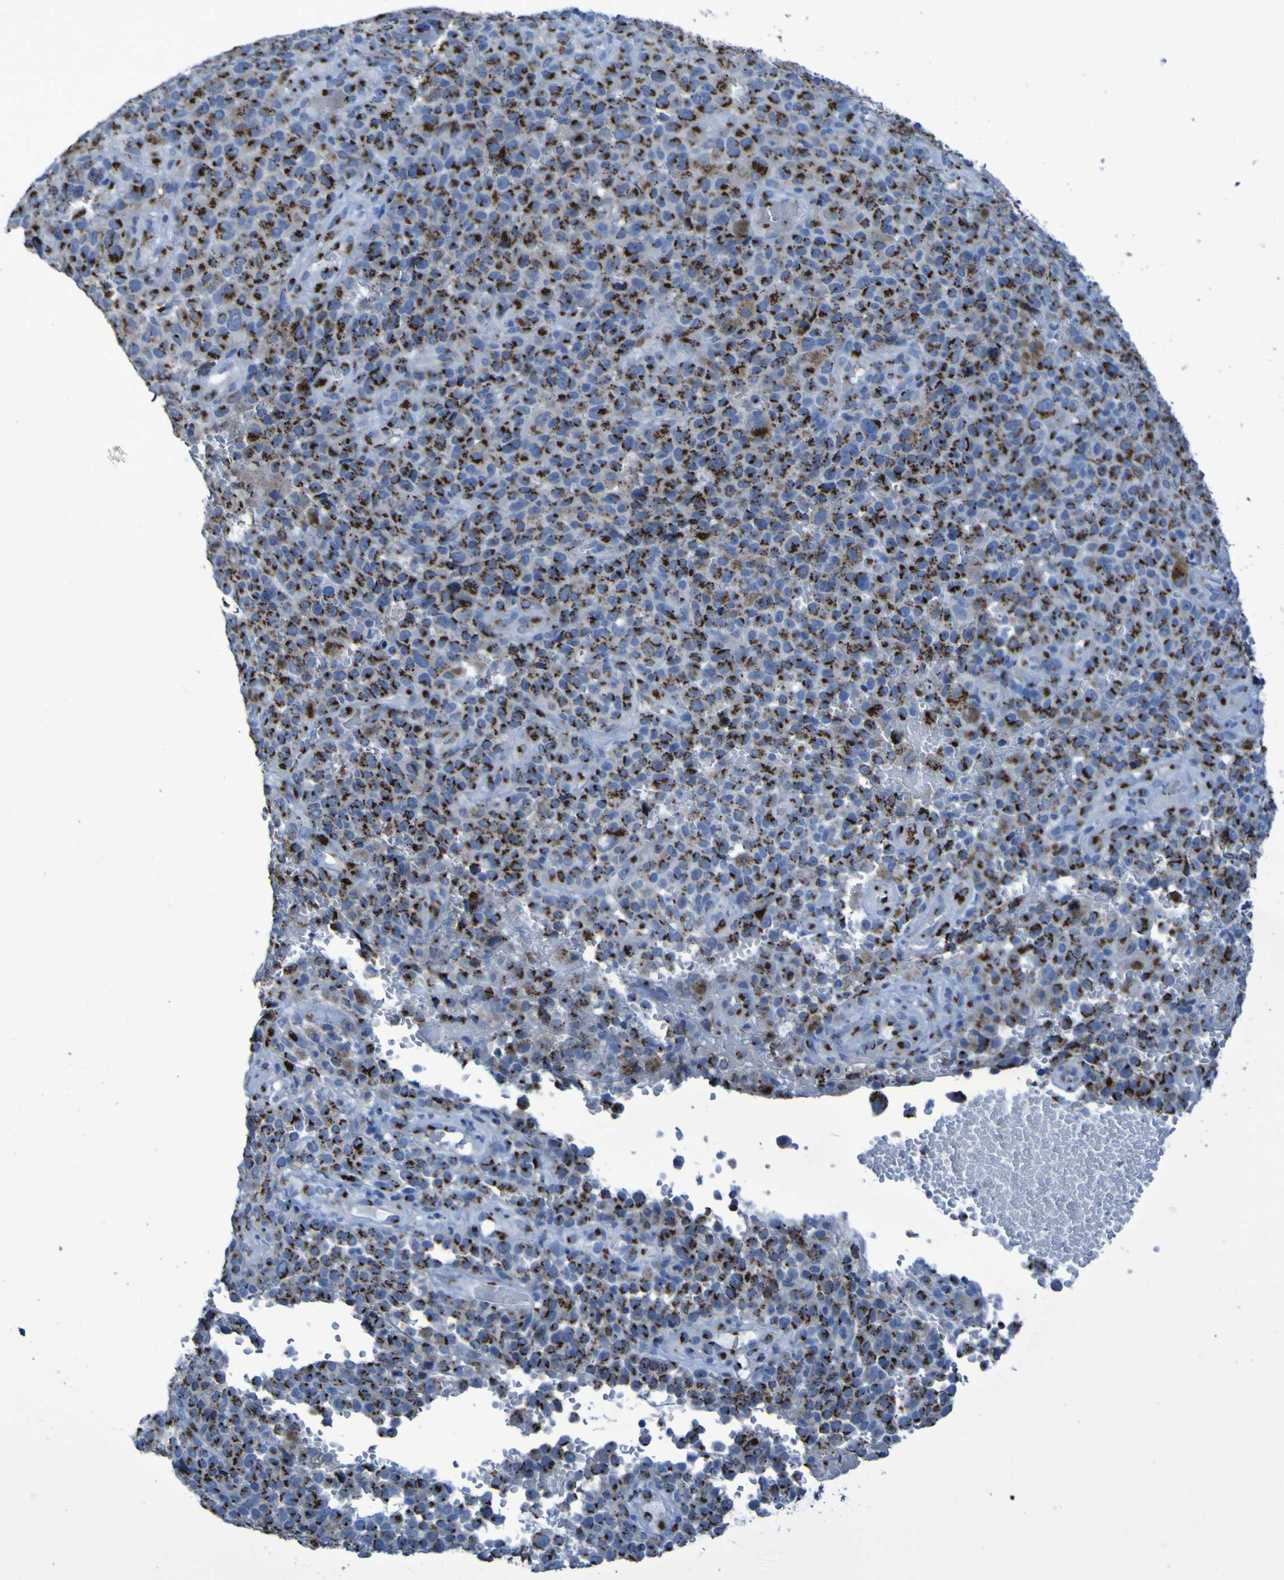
{"staining": {"intensity": "strong", "quantity": ">75%", "location": "cytoplasmic/membranous"}, "tissue": "melanoma", "cell_type": "Tumor cells", "image_type": "cancer", "snomed": [{"axis": "morphology", "description": "Malignant melanoma, NOS"}, {"axis": "topography", "description": "Skin"}], "caption": "Malignant melanoma tissue demonstrates strong cytoplasmic/membranous expression in approximately >75% of tumor cells, visualized by immunohistochemistry. (IHC, brightfield microscopy, high magnification).", "gene": "GOLM1", "patient": {"sex": "female", "age": 82}}